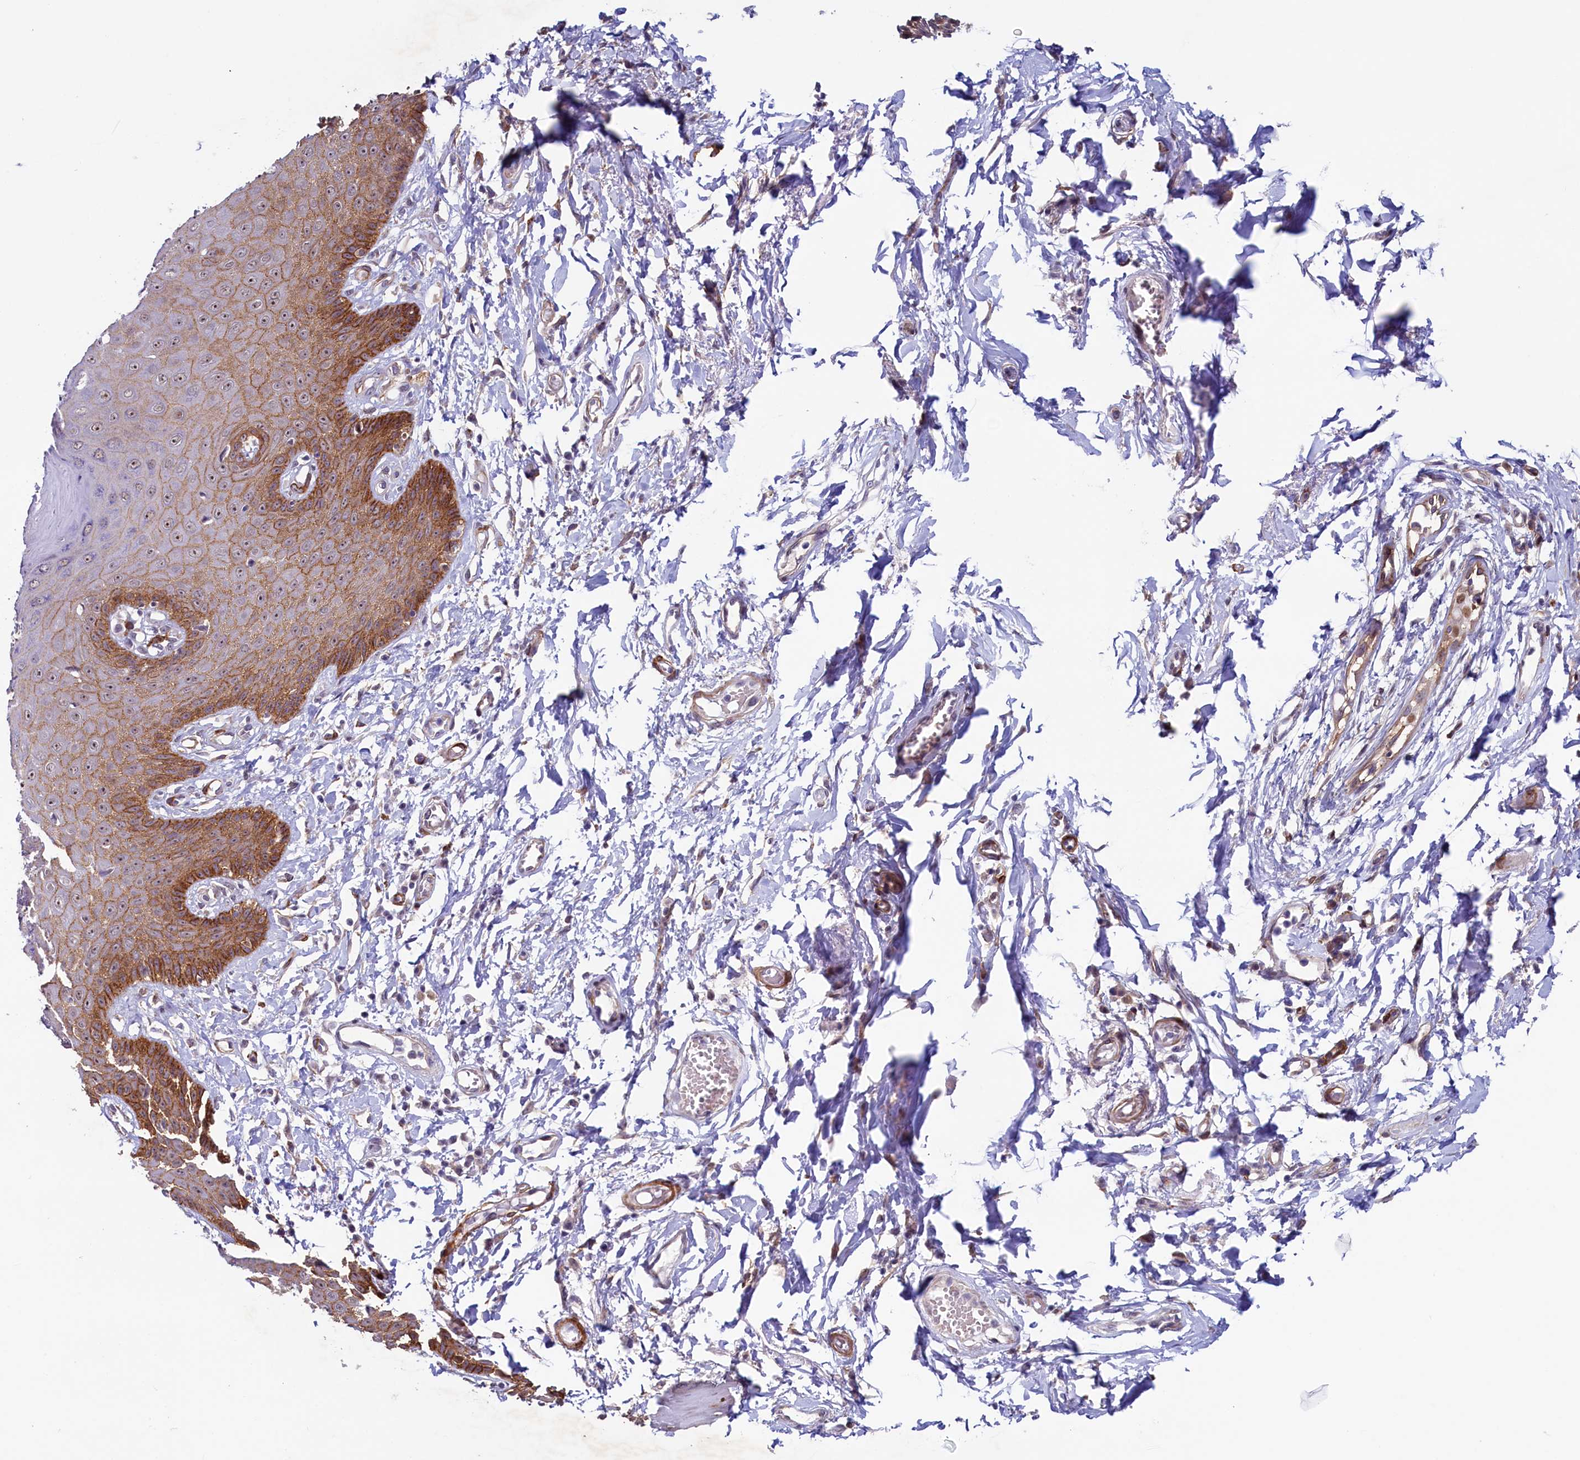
{"staining": {"intensity": "moderate", "quantity": "25%-75%", "location": "cytoplasmic/membranous"}, "tissue": "skin", "cell_type": "Epidermal cells", "image_type": "normal", "snomed": [{"axis": "morphology", "description": "Normal tissue, NOS"}, {"axis": "topography", "description": "Anal"}], "caption": "Human skin stained for a protein (brown) shows moderate cytoplasmic/membranous positive positivity in about 25%-75% of epidermal cells.", "gene": "PACSIN3", "patient": {"sex": "male", "age": 78}}